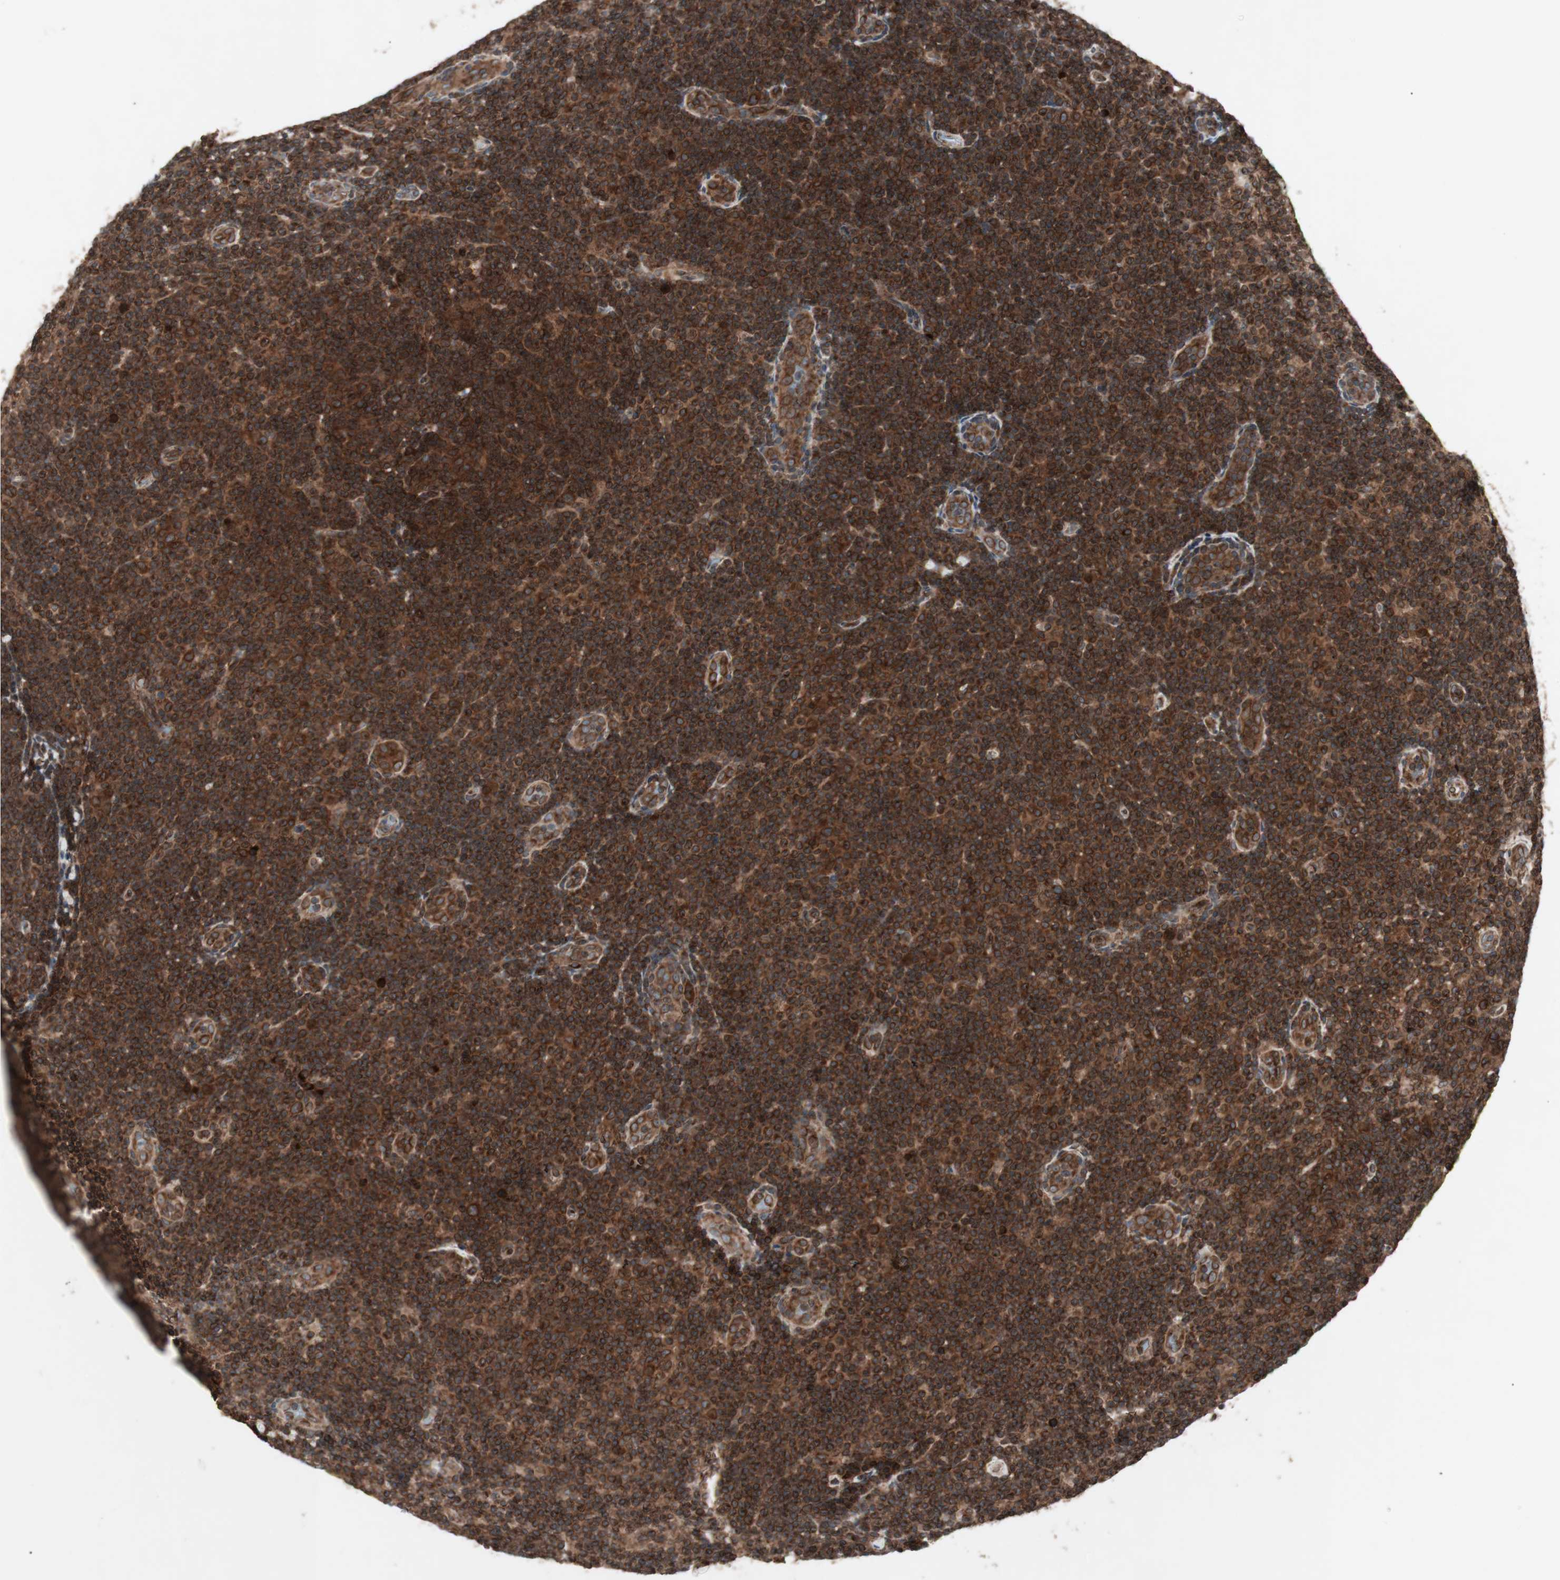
{"staining": {"intensity": "strong", "quantity": ">75%", "location": "cytoplasmic/membranous,nuclear"}, "tissue": "lymphoma", "cell_type": "Tumor cells", "image_type": "cancer", "snomed": [{"axis": "morphology", "description": "Malignant lymphoma, non-Hodgkin's type, Low grade"}, {"axis": "topography", "description": "Lymph node"}], "caption": "Malignant lymphoma, non-Hodgkin's type (low-grade) stained for a protein (brown) displays strong cytoplasmic/membranous and nuclear positive positivity in about >75% of tumor cells.", "gene": "NUP62", "patient": {"sex": "male", "age": 83}}